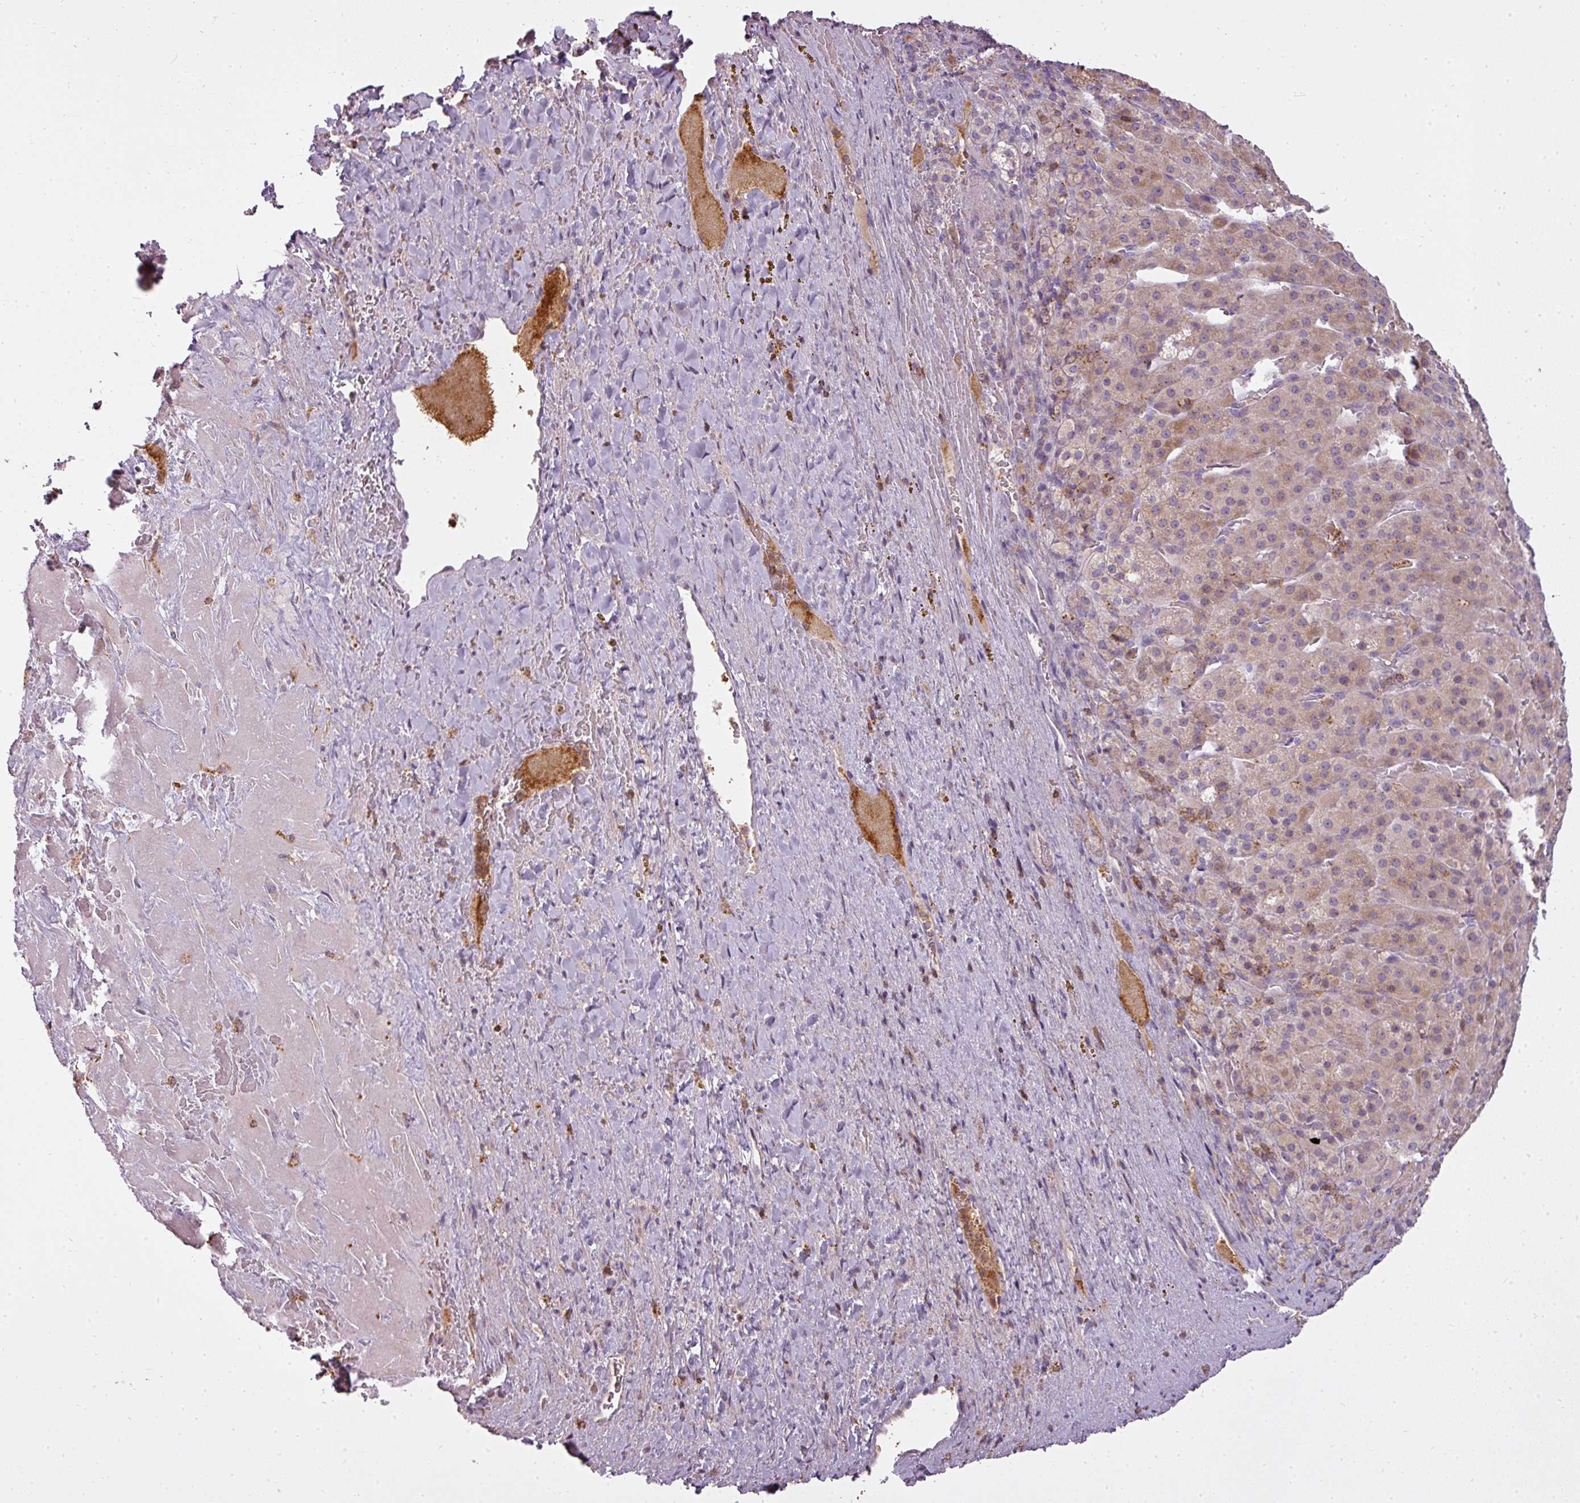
{"staining": {"intensity": "weak", "quantity": "25%-75%", "location": "cytoplasmic/membranous"}, "tissue": "adrenal gland", "cell_type": "Glandular cells", "image_type": "normal", "snomed": [{"axis": "morphology", "description": "Normal tissue, NOS"}, {"axis": "topography", "description": "Adrenal gland"}], "caption": "Immunohistochemistry (IHC) staining of normal adrenal gland, which displays low levels of weak cytoplasmic/membranous staining in about 25%-75% of glandular cells indicating weak cytoplasmic/membranous protein staining. The staining was performed using DAB (brown) for protein detection and nuclei were counterstained in hematoxylin (blue).", "gene": "STK4", "patient": {"sex": "female", "age": 41}}